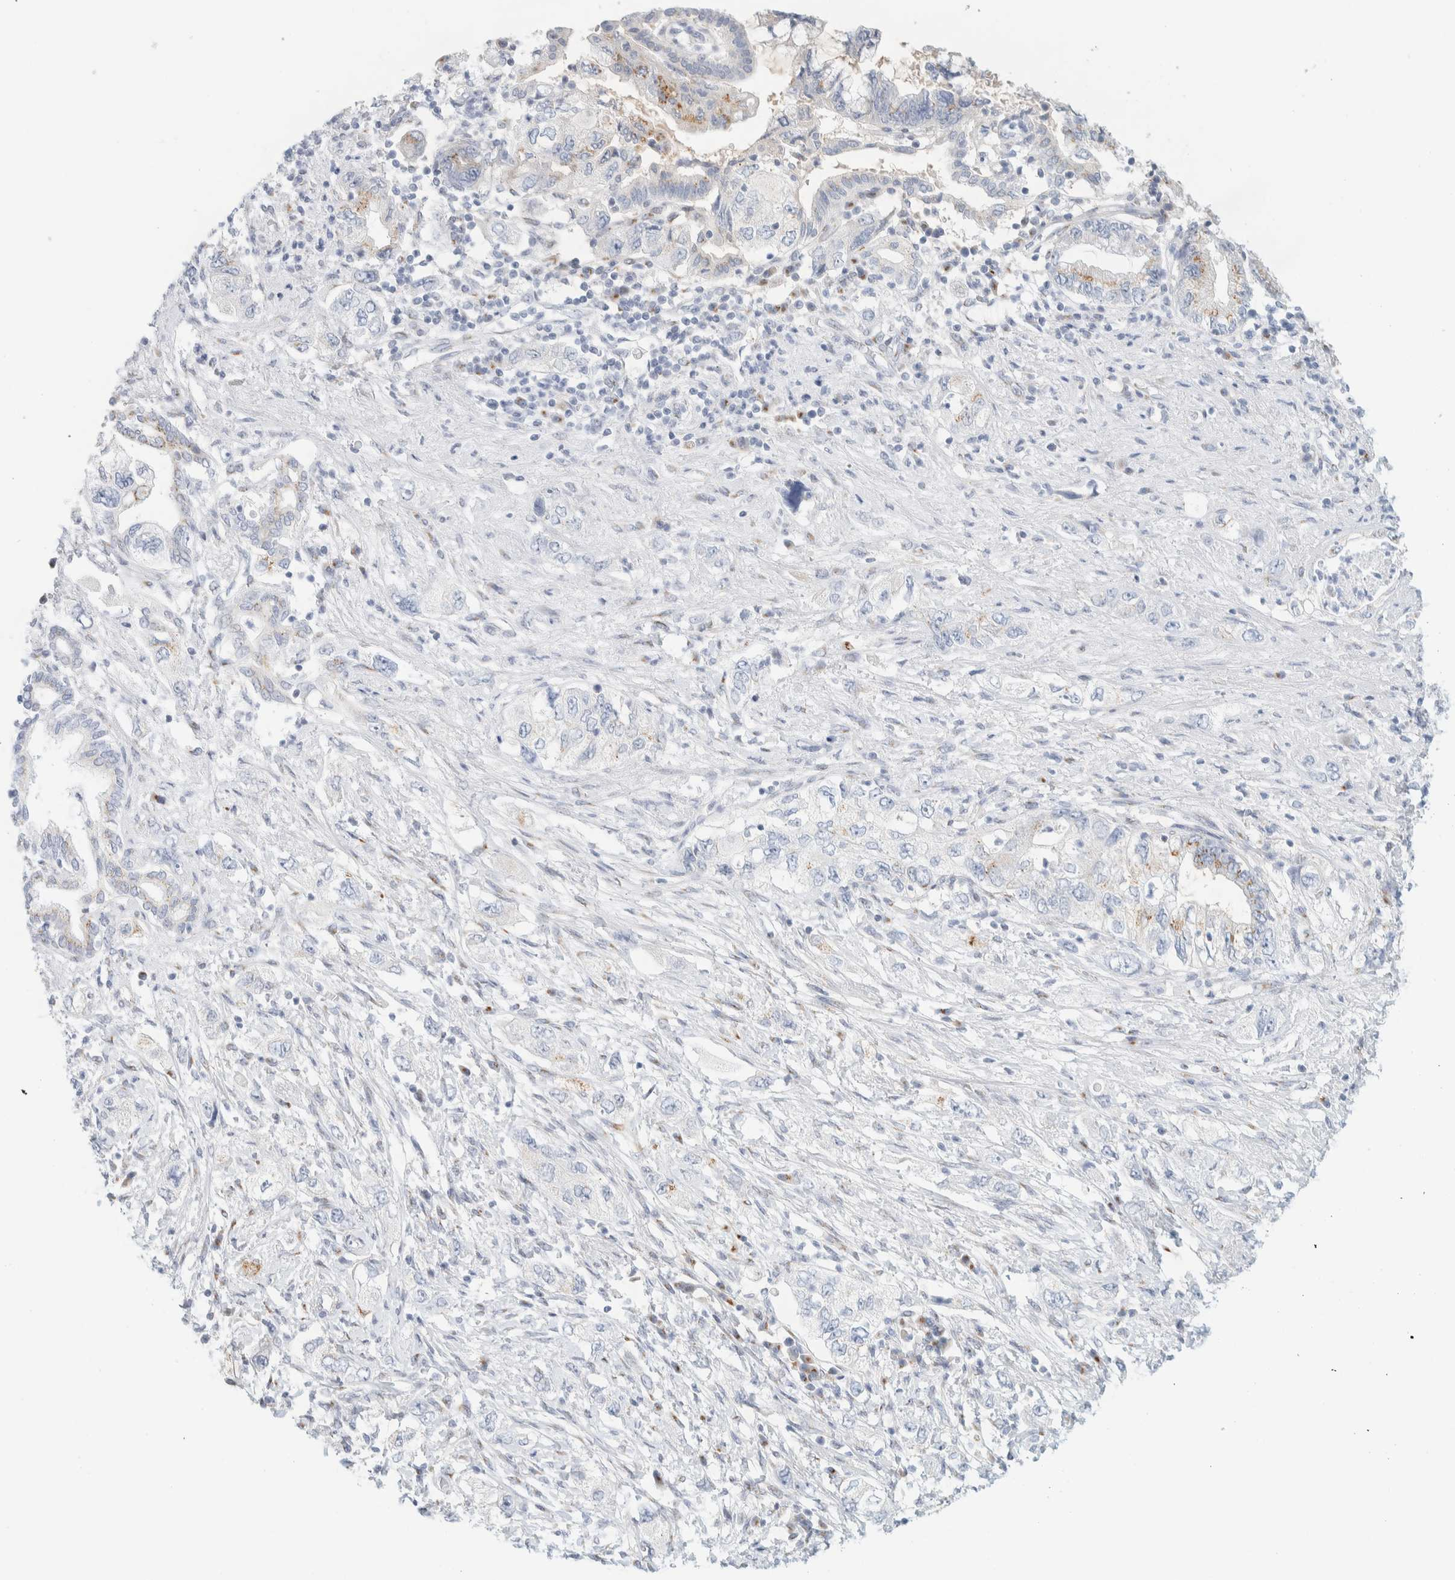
{"staining": {"intensity": "moderate", "quantity": "<25%", "location": "cytoplasmic/membranous"}, "tissue": "pancreatic cancer", "cell_type": "Tumor cells", "image_type": "cancer", "snomed": [{"axis": "morphology", "description": "Adenocarcinoma, NOS"}, {"axis": "topography", "description": "Pancreas"}], "caption": "Moderate cytoplasmic/membranous positivity for a protein is seen in about <25% of tumor cells of adenocarcinoma (pancreatic) using immunohistochemistry.", "gene": "SPNS3", "patient": {"sex": "female", "age": 73}}